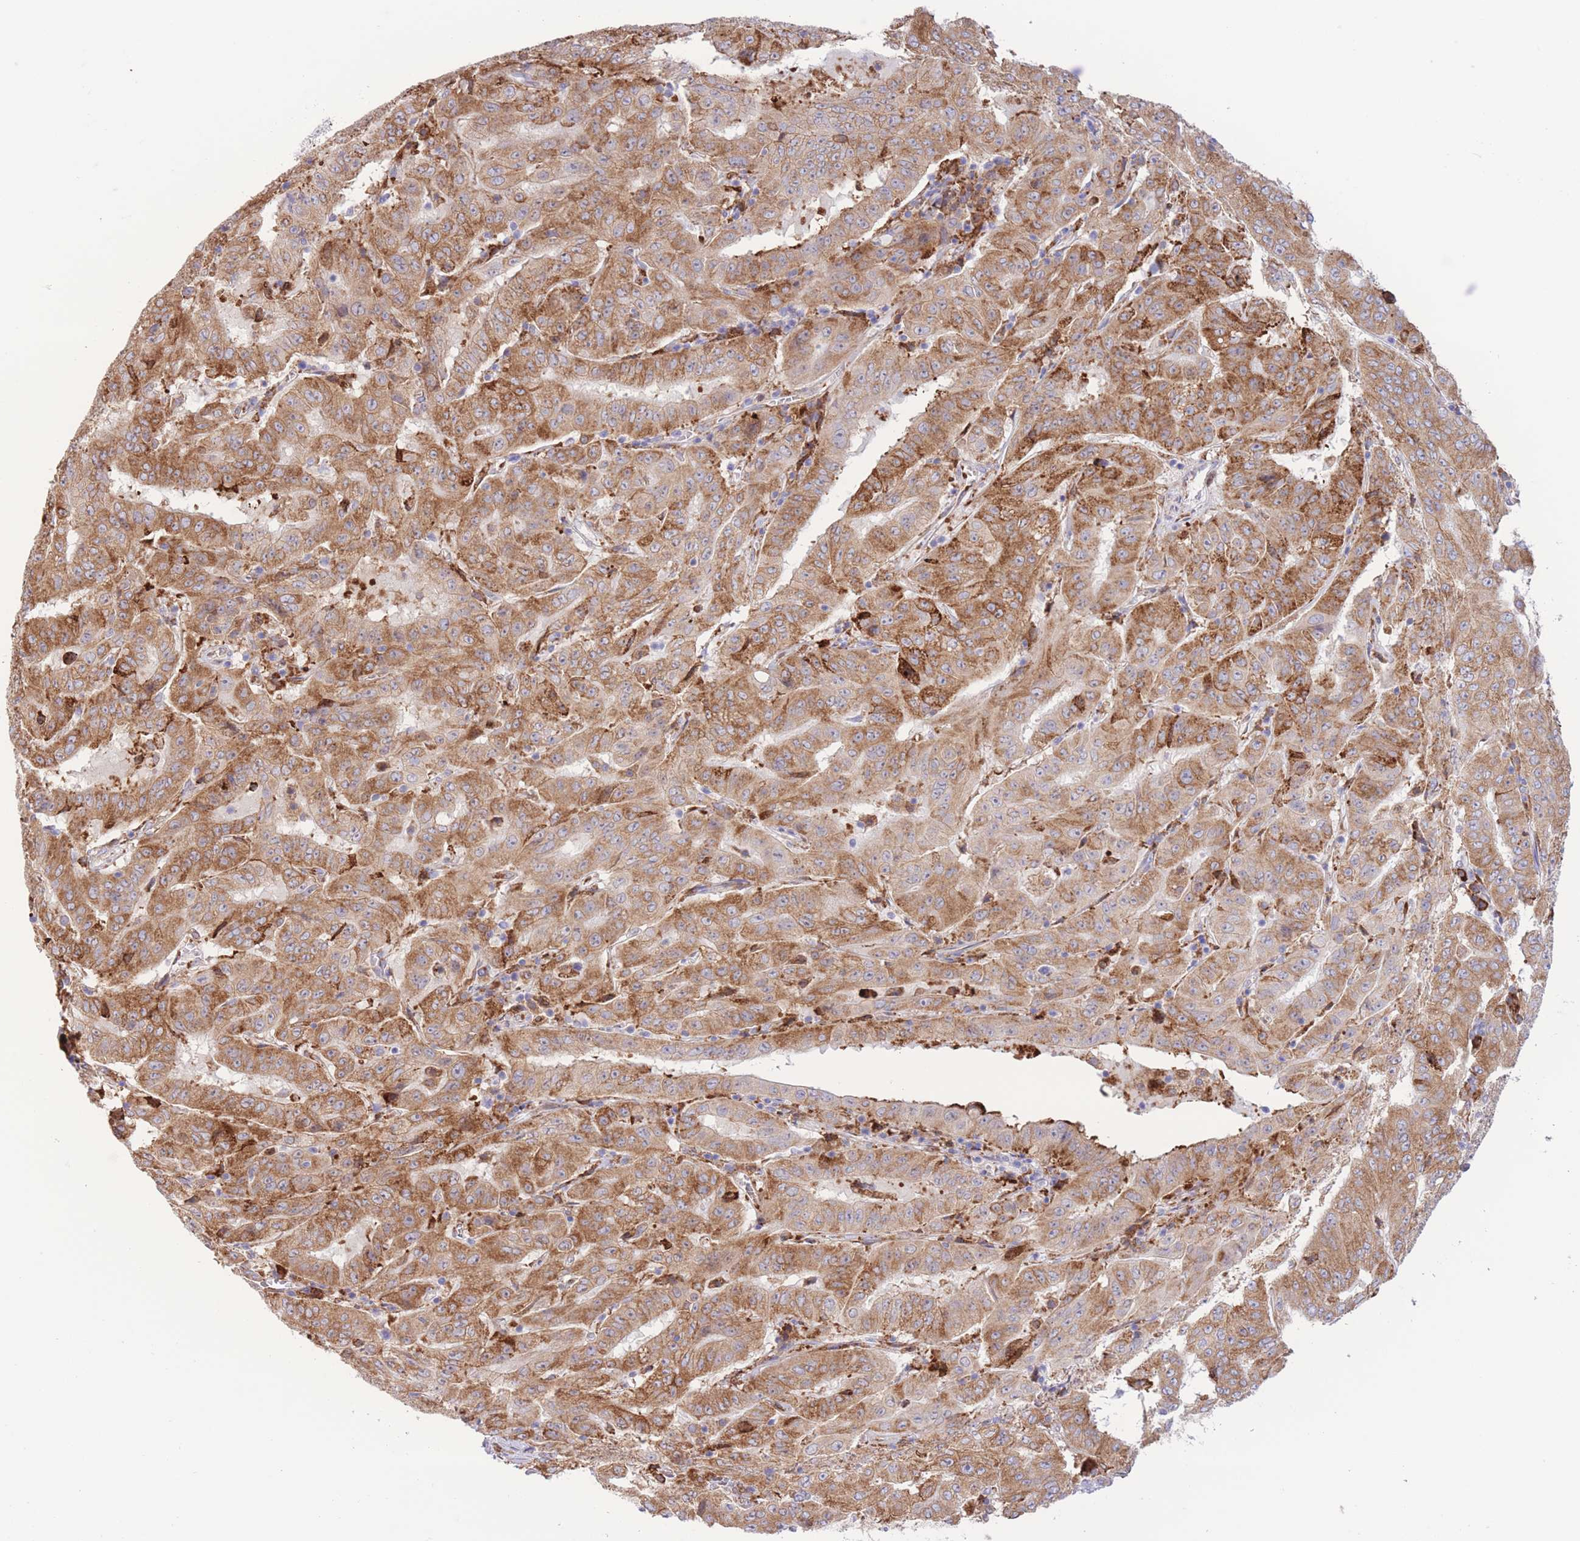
{"staining": {"intensity": "moderate", "quantity": ">75%", "location": "cytoplasmic/membranous"}, "tissue": "pancreatic cancer", "cell_type": "Tumor cells", "image_type": "cancer", "snomed": [{"axis": "morphology", "description": "Adenocarcinoma, NOS"}, {"axis": "topography", "description": "Pancreas"}], "caption": "This photomicrograph reveals IHC staining of human pancreatic adenocarcinoma, with medium moderate cytoplasmic/membranous positivity in approximately >75% of tumor cells.", "gene": "MYDGF", "patient": {"sex": "male", "age": 63}}